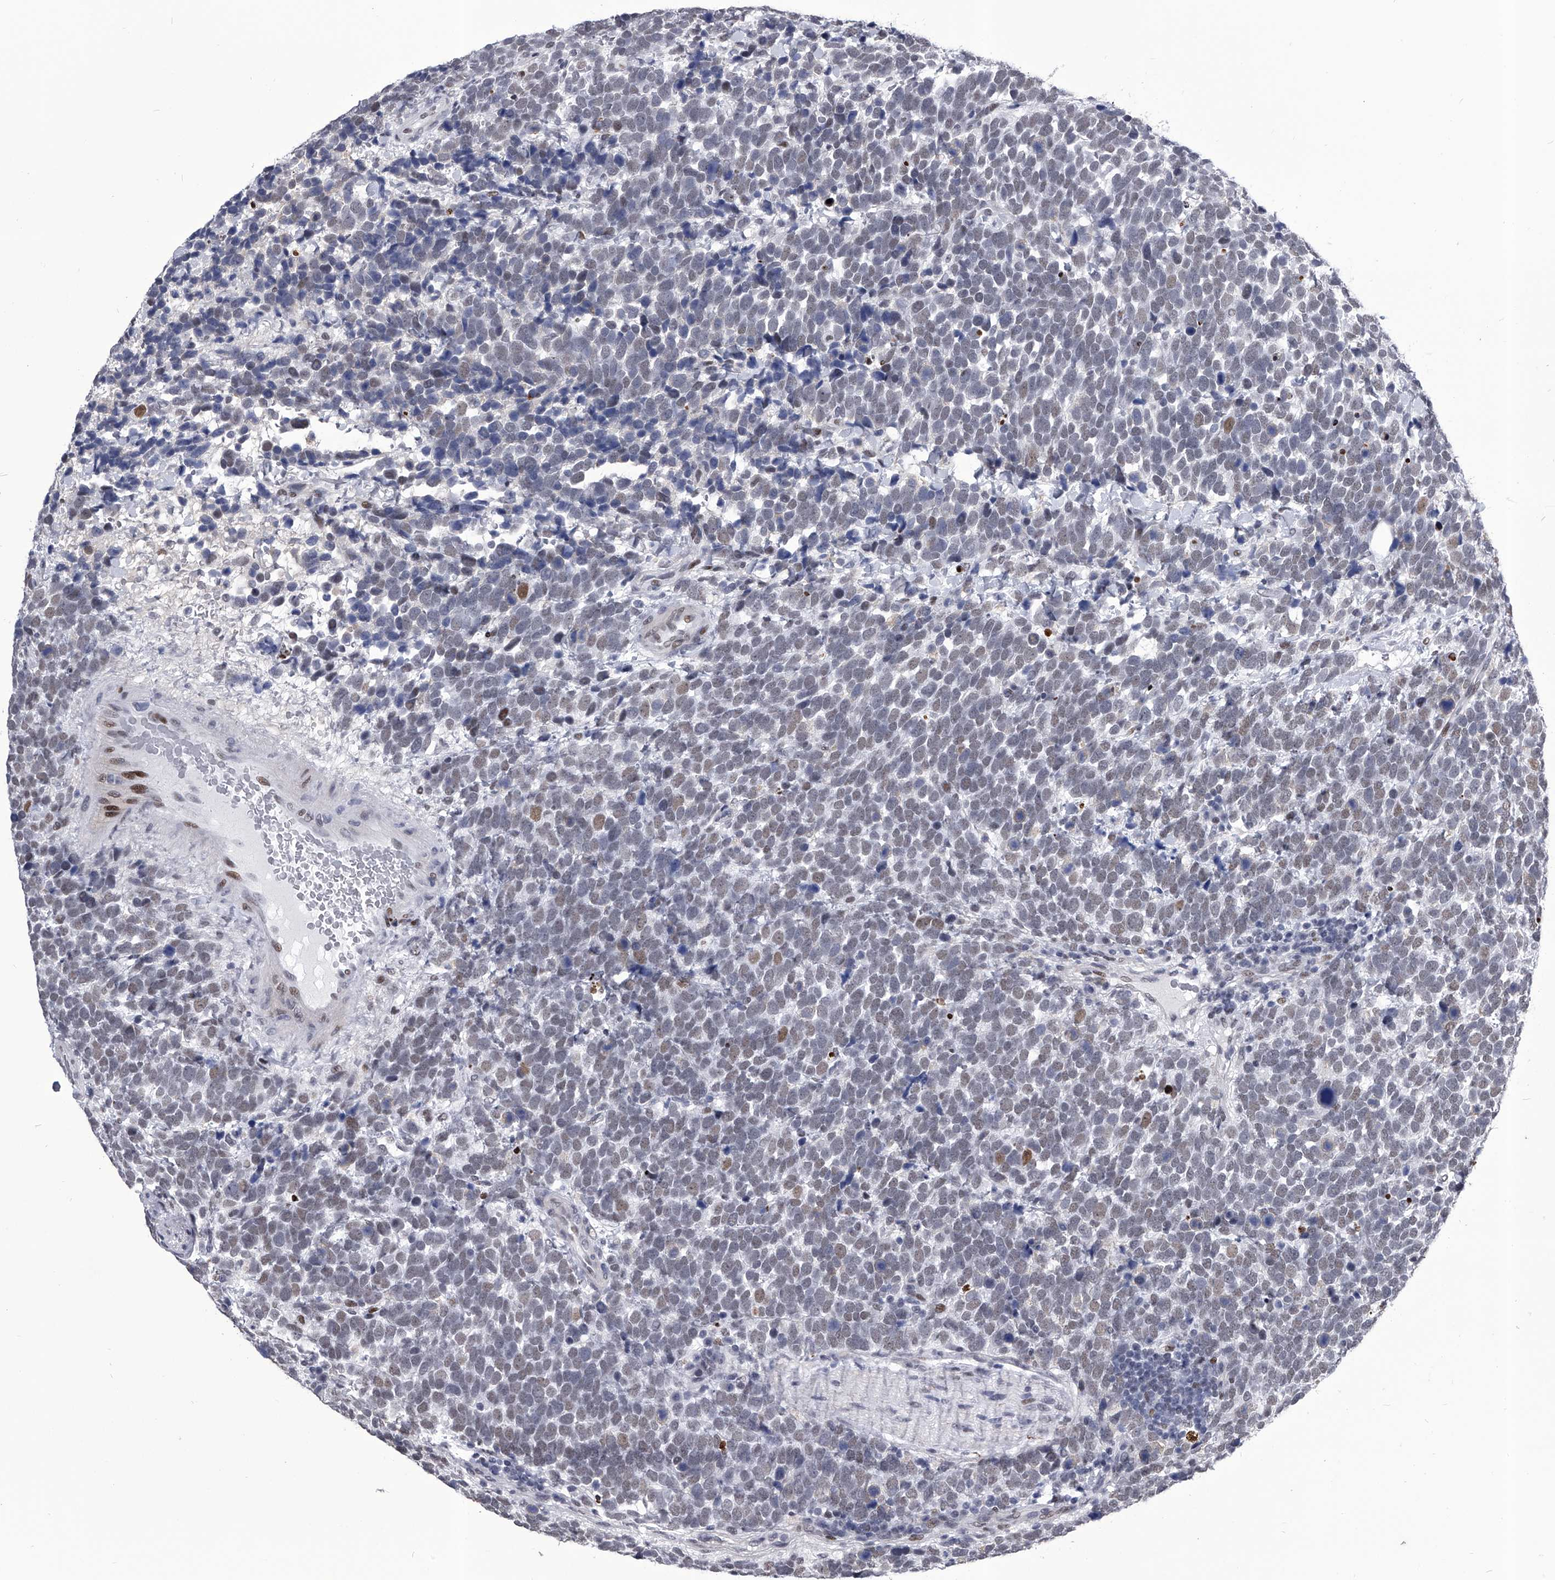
{"staining": {"intensity": "moderate", "quantity": "<25%", "location": "nuclear"}, "tissue": "urothelial cancer", "cell_type": "Tumor cells", "image_type": "cancer", "snomed": [{"axis": "morphology", "description": "Urothelial carcinoma, High grade"}, {"axis": "topography", "description": "Urinary bladder"}], "caption": "An immunohistochemistry (IHC) histopathology image of tumor tissue is shown. Protein staining in brown shows moderate nuclear positivity in high-grade urothelial carcinoma within tumor cells.", "gene": "CMTR1", "patient": {"sex": "female", "age": 82}}